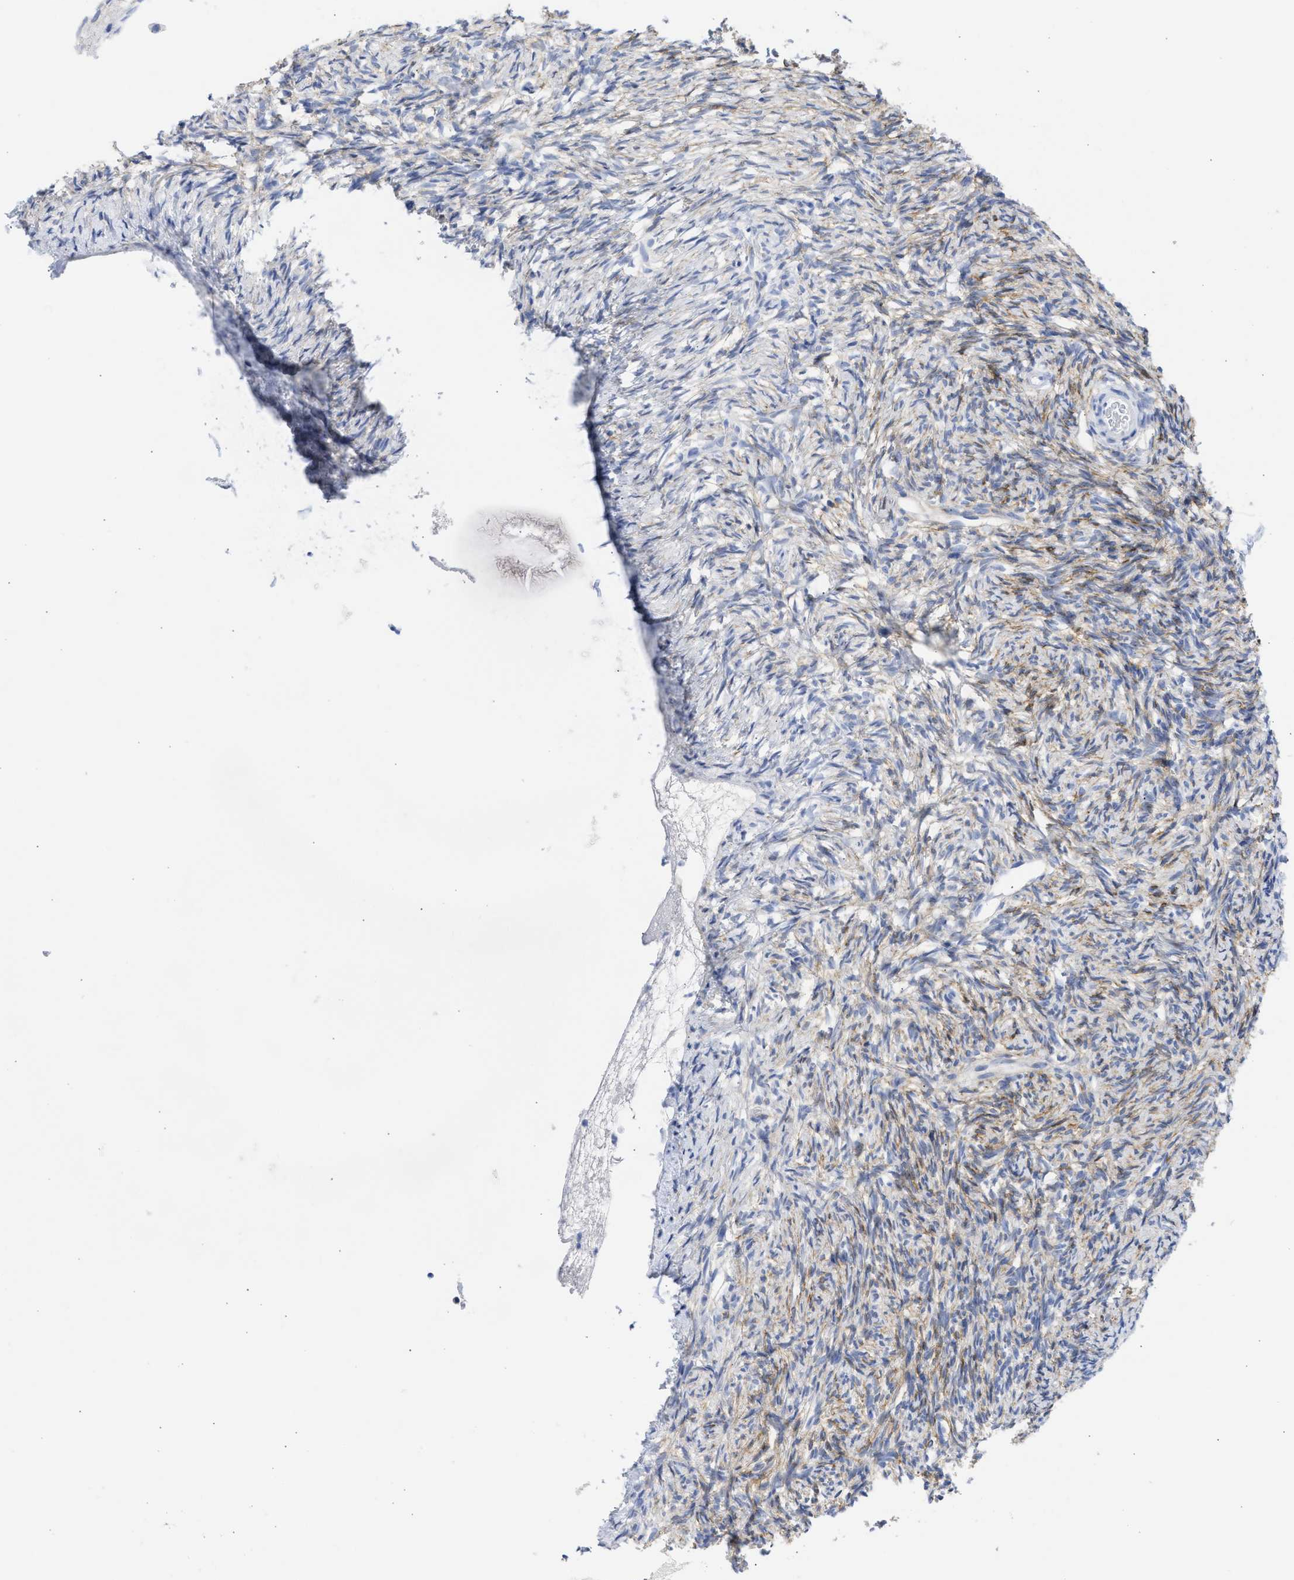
{"staining": {"intensity": "moderate", "quantity": "<25%", "location": "cytoplasmic/membranous"}, "tissue": "ovary", "cell_type": "Ovarian stroma cells", "image_type": "normal", "snomed": [{"axis": "morphology", "description": "Normal tissue, NOS"}, {"axis": "topography", "description": "Ovary"}], "caption": "Protein staining shows moderate cytoplasmic/membranous expression in approximately <25% of ovarian stroma cells in benign ovary.", "gene": "NCAM1", "patient": {"sex": "female", "age": 33}}